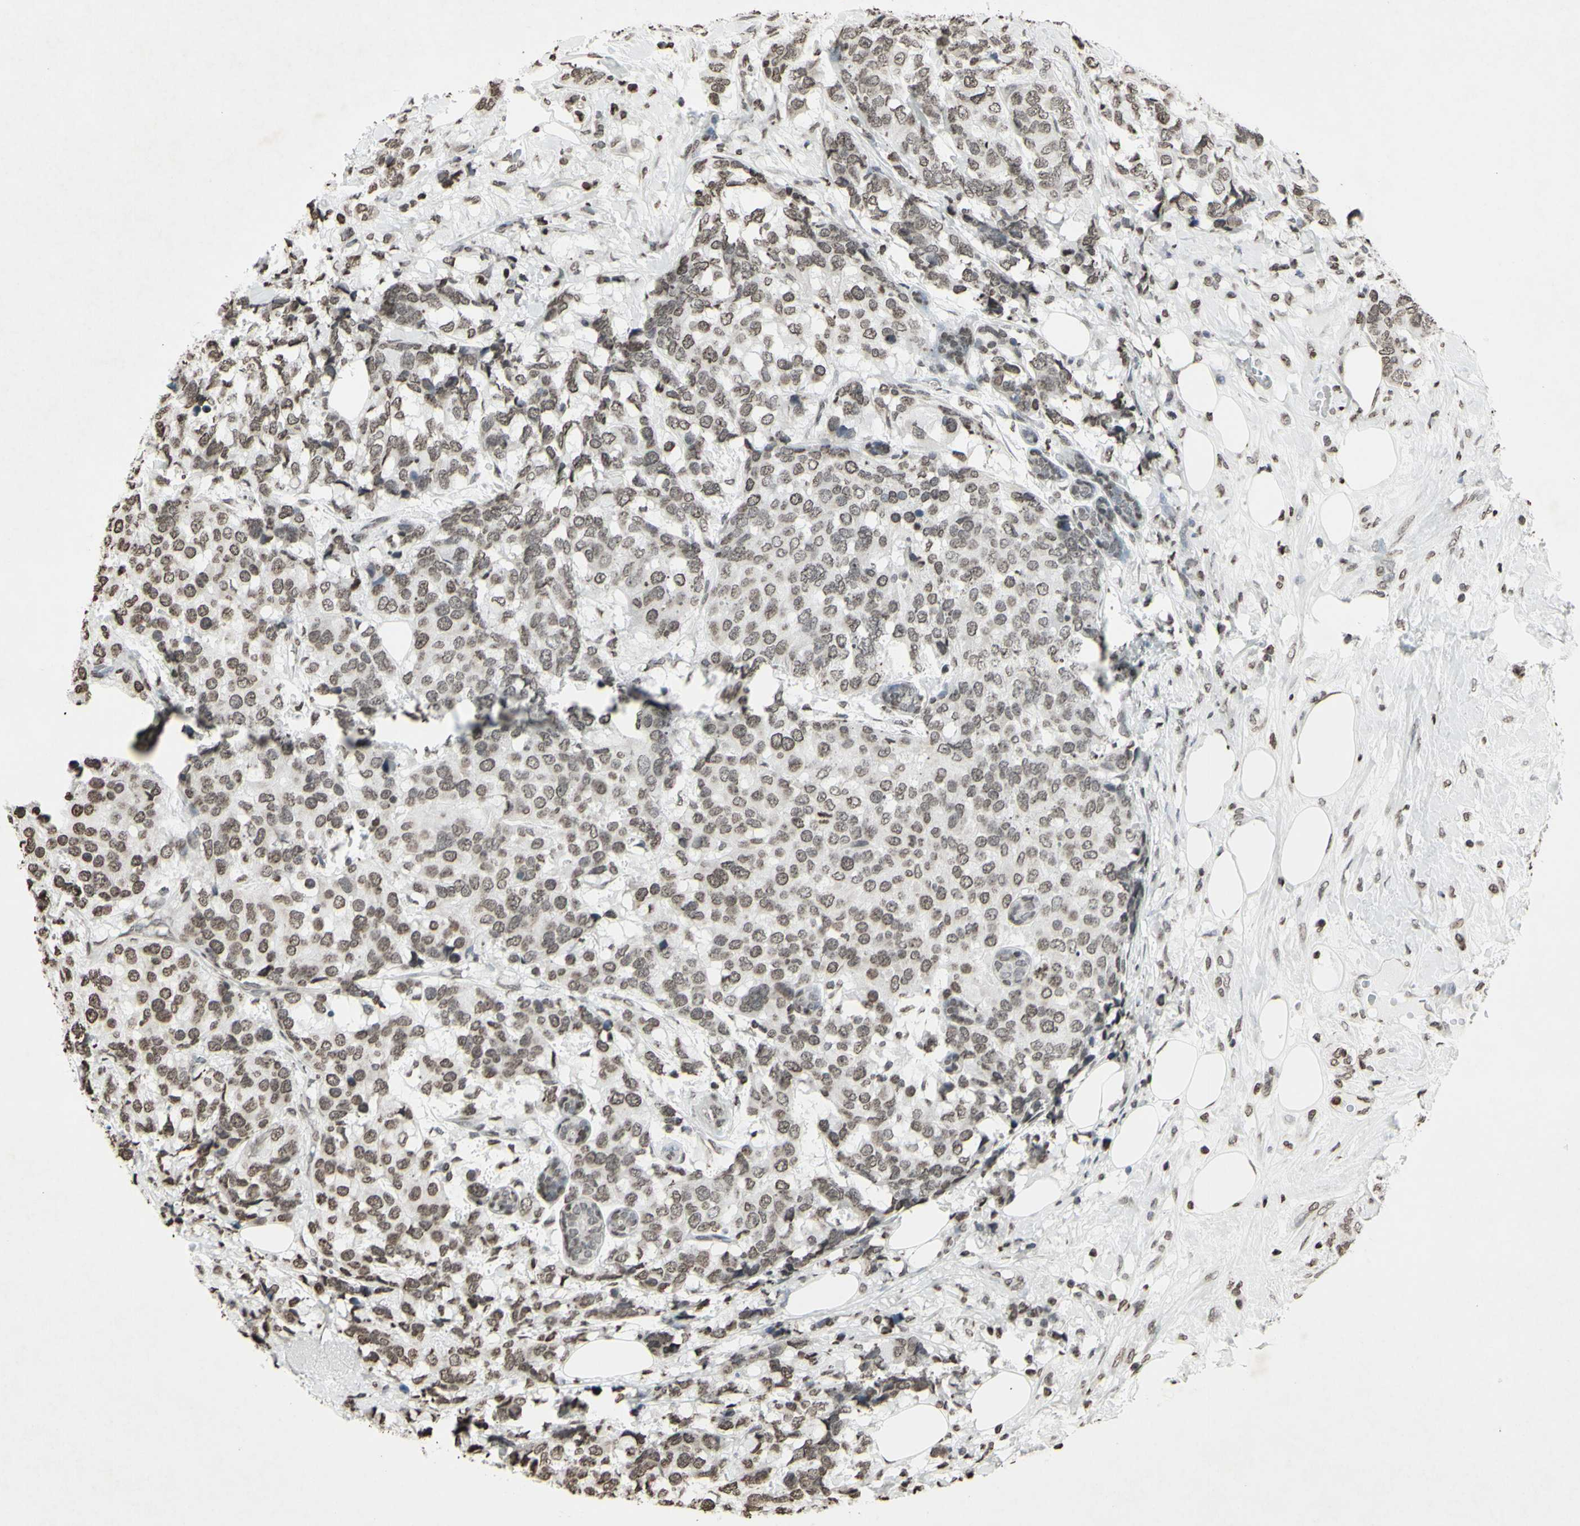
{"staining": {"intensity": "moderate", "quantity": ">75%", "location": "nuclear"}, "tissue": "breast cancer", "cell_type": "Tumor cells", "image_type": "cancer", "snomed": [{"axis": "morphology", "description": "Lobular carcinoma"}, {"axis": "topography", "description": "Breast"}], "caption": "Lobular carcinoma (breast) stained for a protein (brown) reveals moderate nuclear positive expression in about >75% of tumor cells.", "gene": "CD79B", "patient": {"sex": "female", "age": 59}}